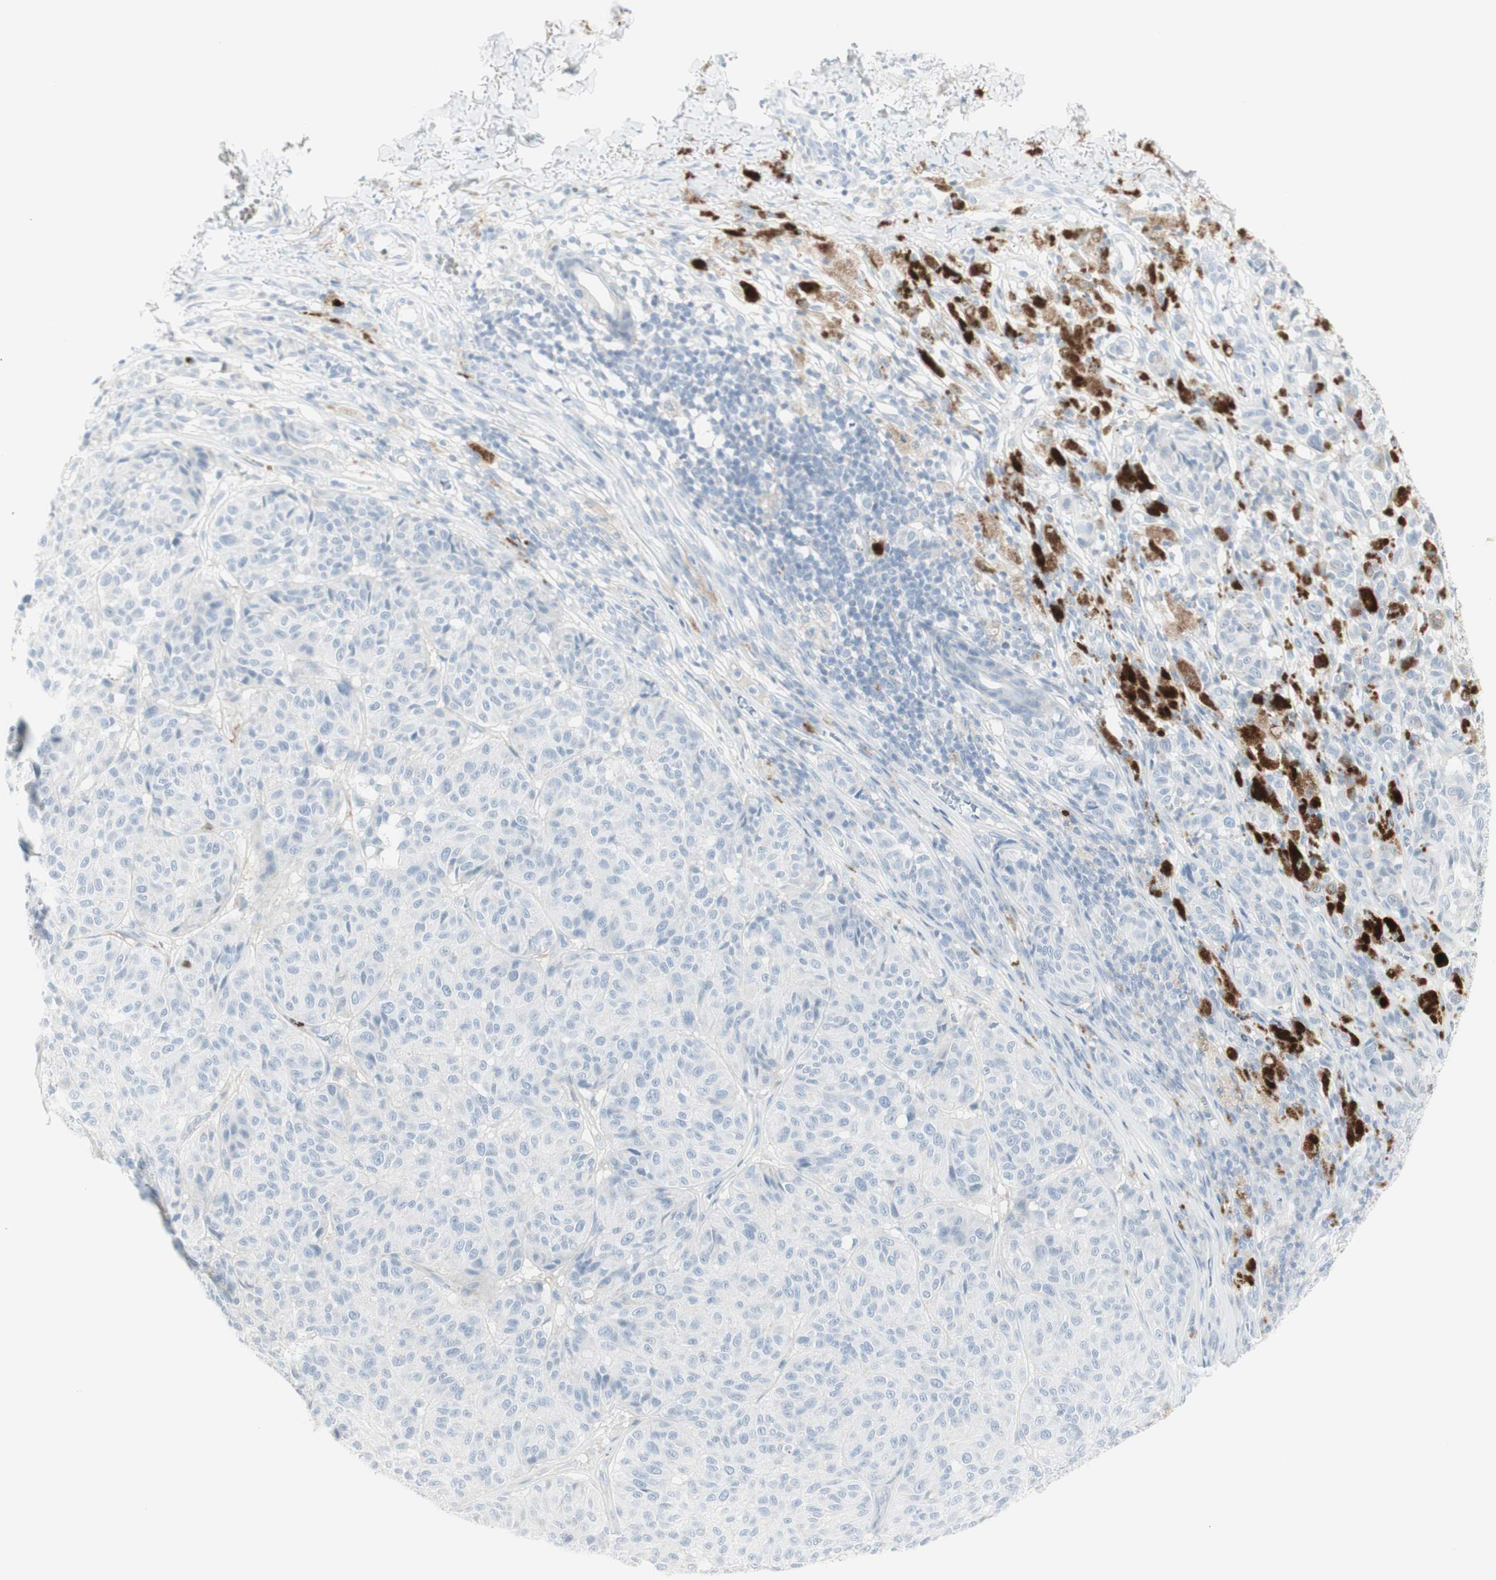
{"staining": {"intensity": "negative", "quantity": "none", "location": "none"}, "tissue": "melanoma", "cell_type": "Tumor cells", "image_type": "cancer", "snomed": [{"axis": "morphology", "description": "Malignant melanoma, NOS"}, {"axis": "topography", "description": "Skin"}], "caption": "Protein analysis of malignant melanoma exhibits no significant expression in tumor cells.", "gene": "MDK", "patient": {"sex": "female", "age": 46}}